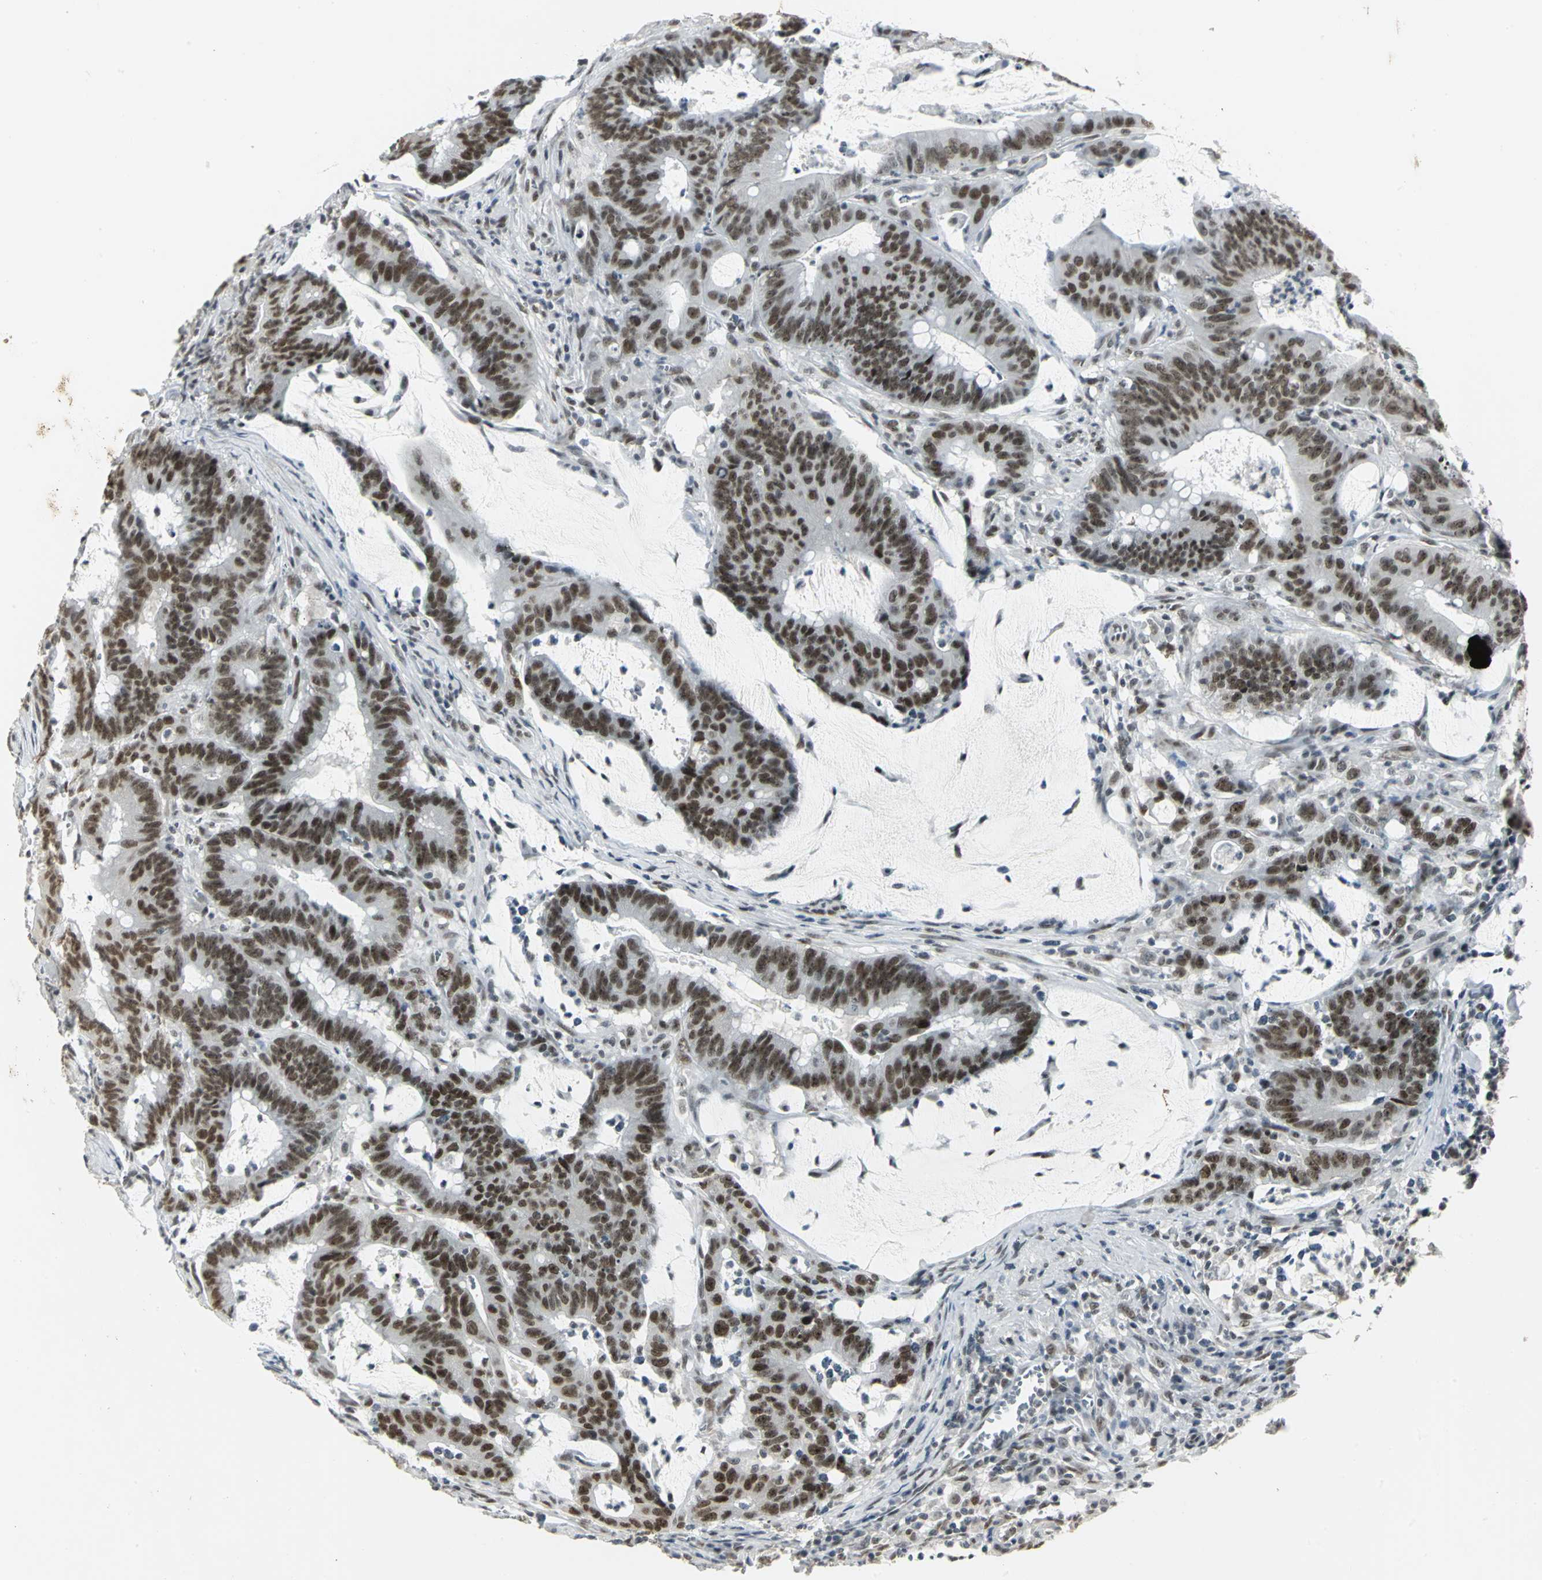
{"staining": {"intensity": "strong", "quantity": ">75%", "location": "nuclear"}, "tissue": "colorectal cancer", "cell_type": "Tumor cells", "image_type": "cancer", "snomed": [{"axis": "morphology", "description": "Adenocarcinoma, NOS"}, {"axis": "topography", "description": "Colon"}], "caption": "Colorectal cancer (adenocarcinoma) stained with a protein marker displays strong staining in tumor cells.", "gene": "CBX3", "patient": {"sex": "male", "age": 45}}